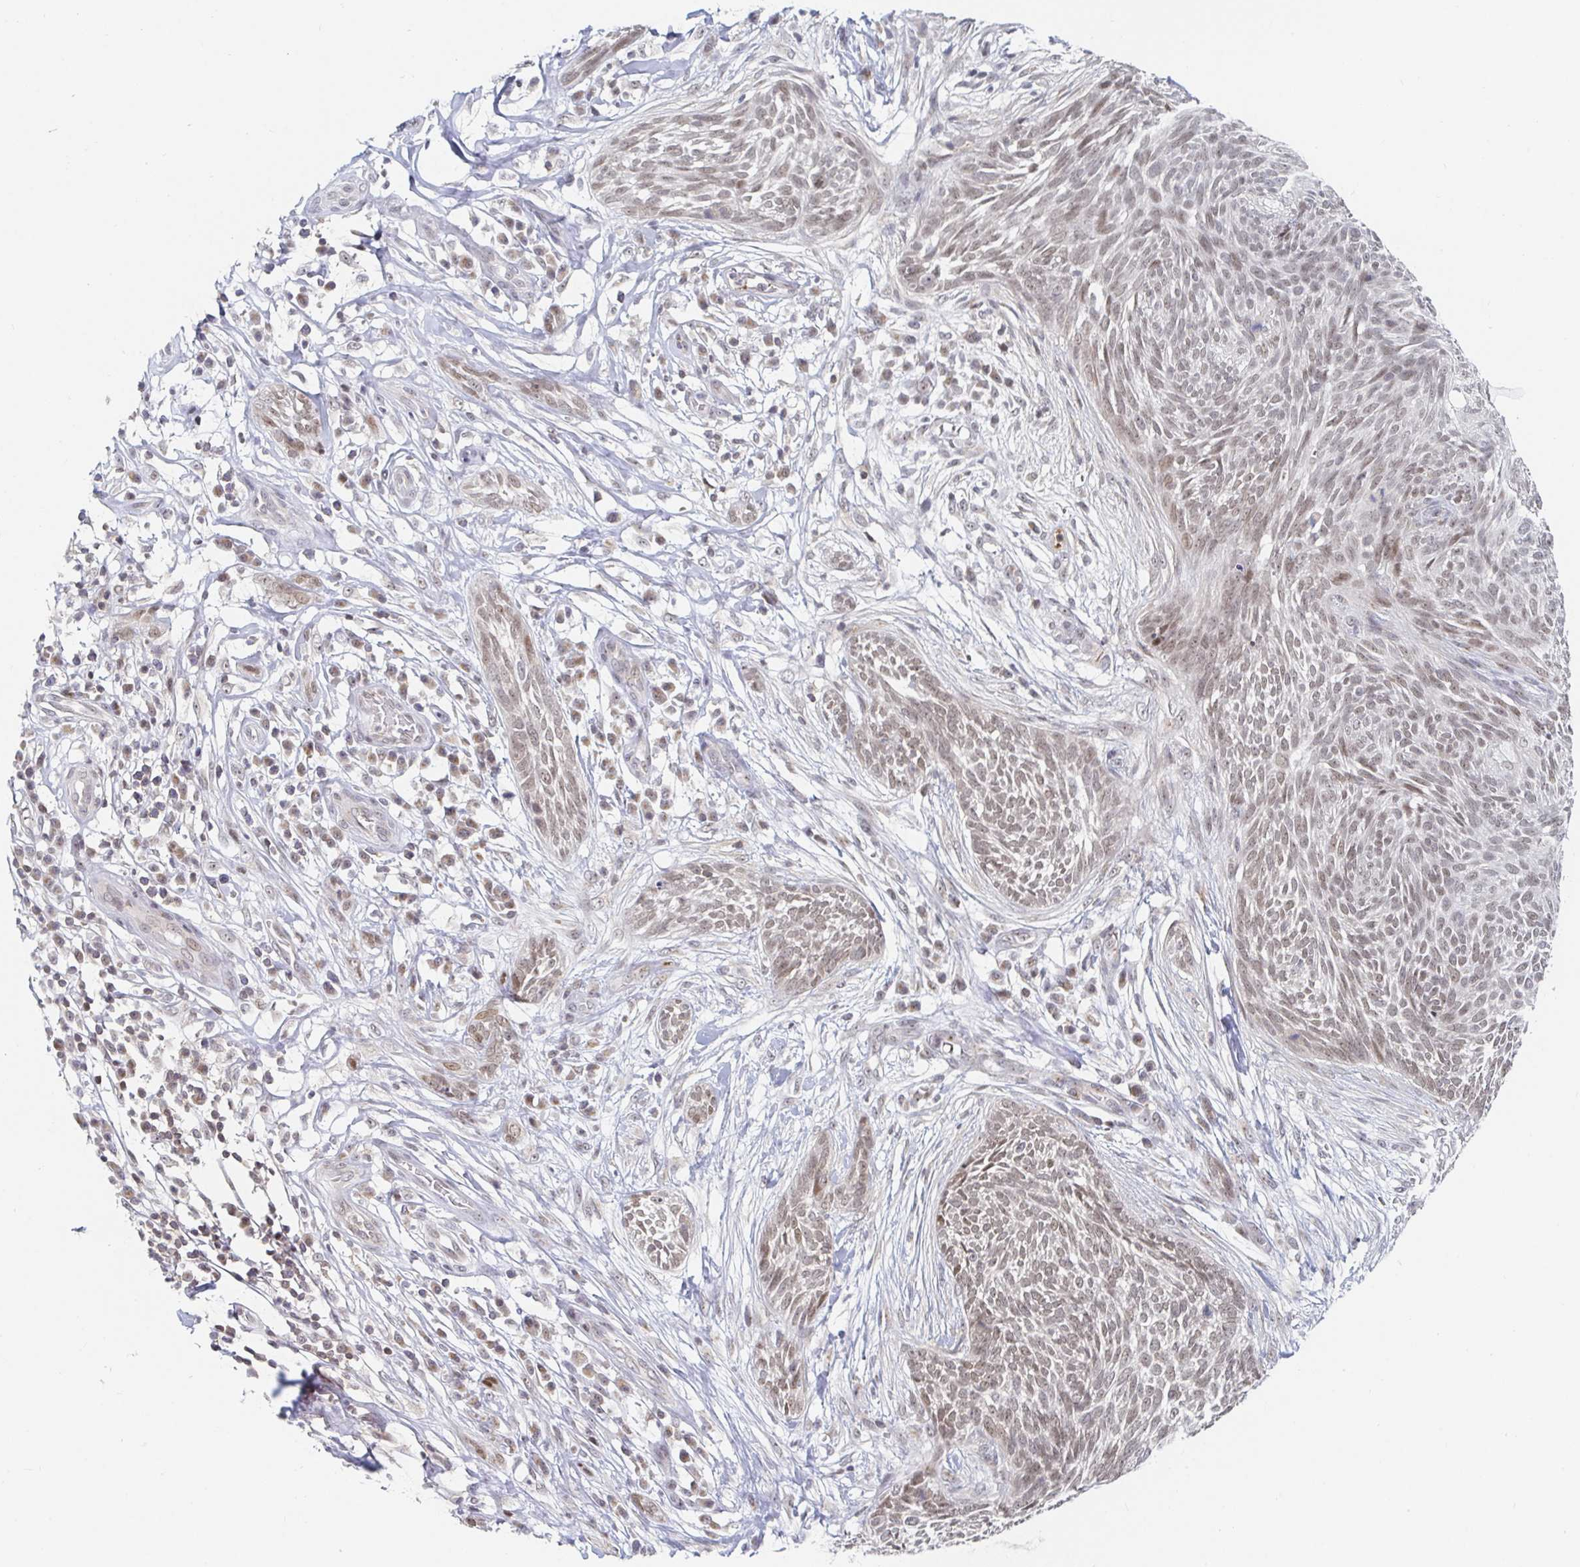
{"staining": {"intensity": "weak", "quantity": ">75%", "location": "nuclear"}, "tissue": "skin cancer", "cell_type": "Tumor cells", "image_type": "cancer", "snomed": [{"axis": "morphology", "description": "Basal cell carcinoma"}, {"axis": "topography", "description": "Skin"}, {"axis": "topography", "description": "Skin, foot"}], "caption": "A histopathology image showing weak nuclear expression in about >75% of tumor cells in basal cell carcinoma (skin), as visualized by brown immunohistochemical staining.", "gene": "CHD2", "patient": {"sex": "female", "age": 86}}